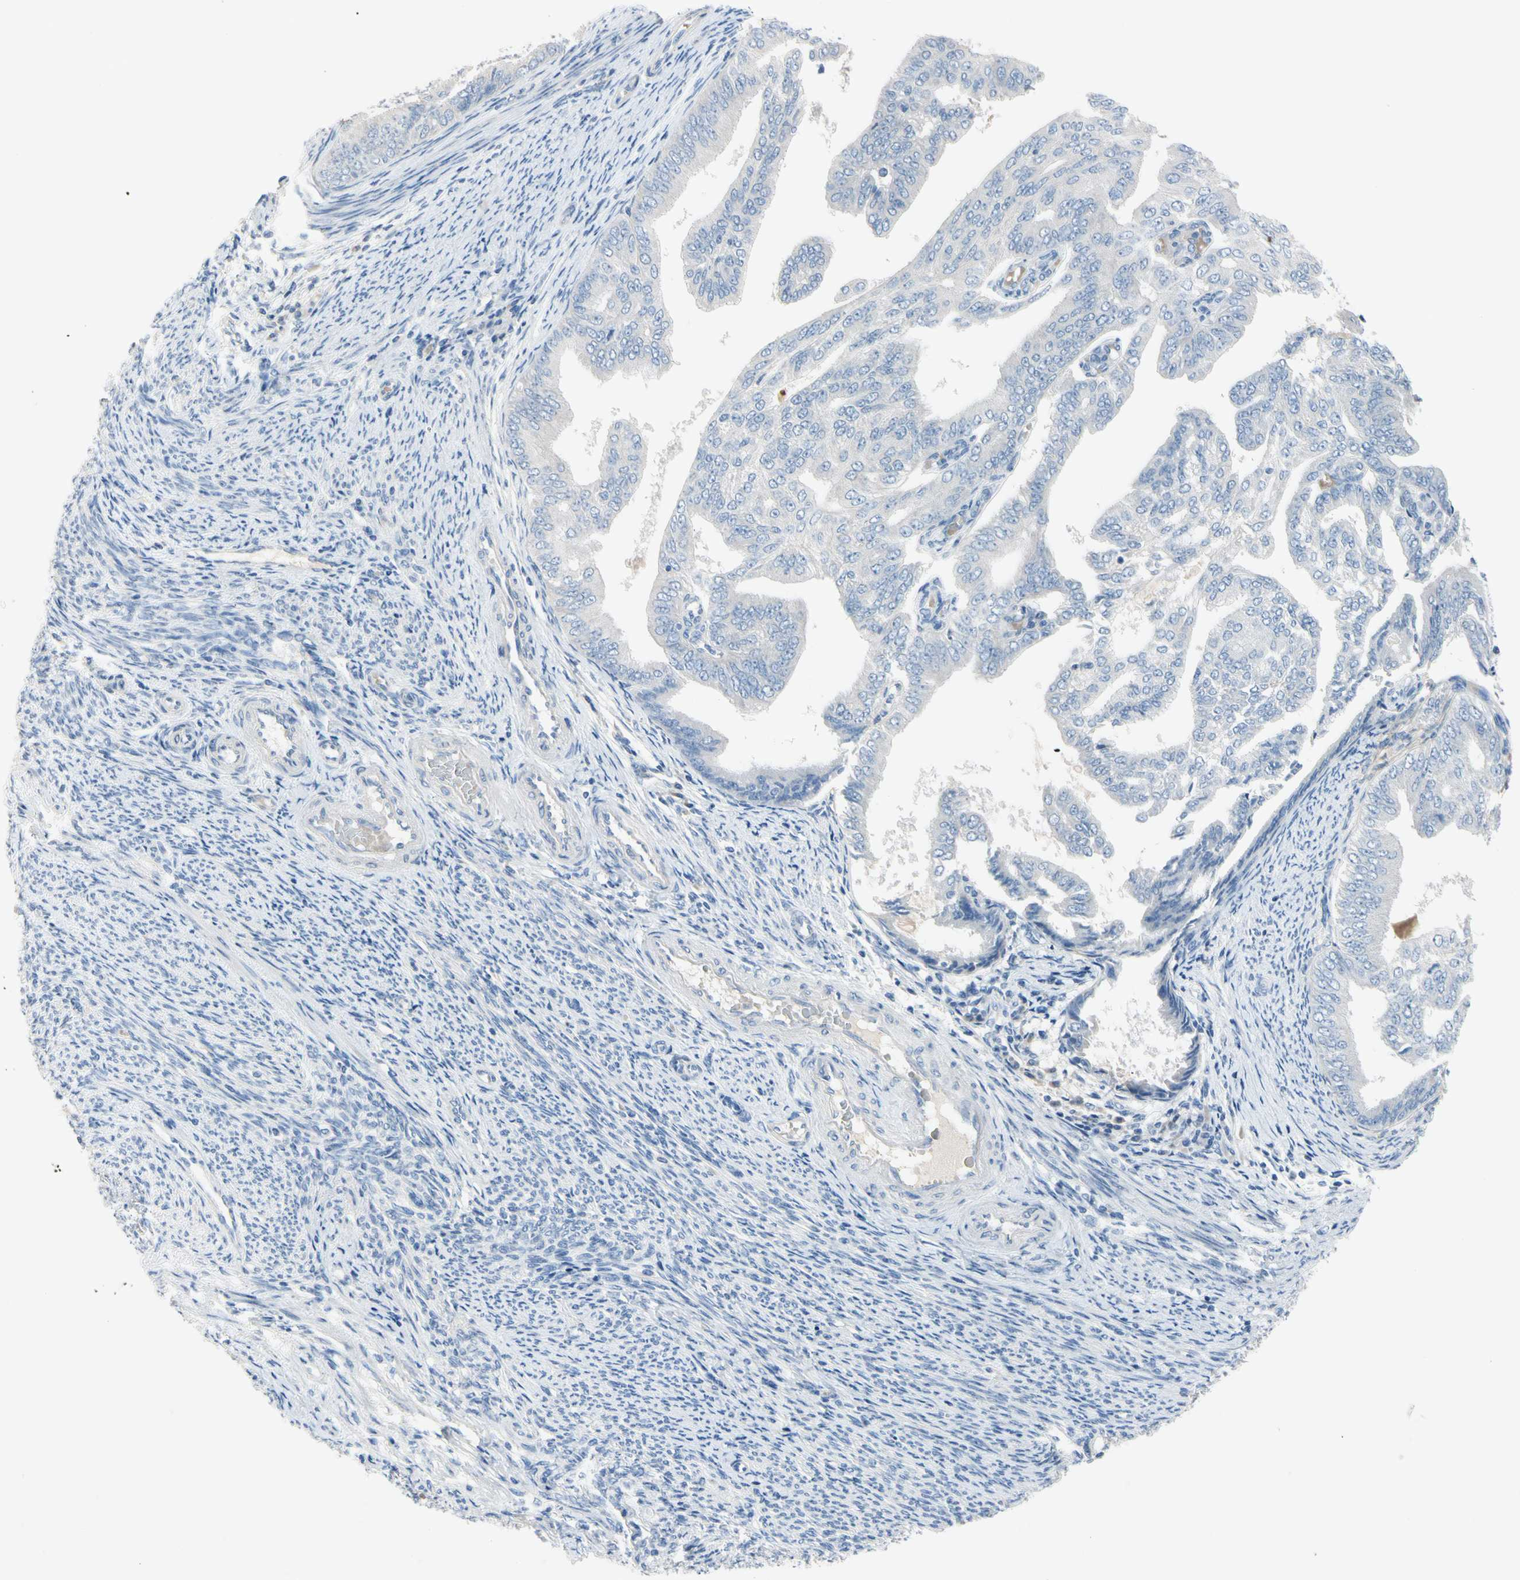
{"staining": {"intensity": "negative", "quantity": "none", "location": "none"}, "tissue": "endometrial cancer", "cell_type": "Tumor cells", "image_type": "cancer", "snomed": [{"axis": "morphology", "description": "Adenocarcinoma, NOS"}, {"axis": "topography", "description": "Endometrium"}], "caption": "An IHC image of adenocarcinoma (endometrial) is shown. There is no staining in tumor cells of adenocarcinoma (endometrial). (DAB immunohistochemistry (IHC) with hematoxylin counter stain).", "gene": "MARK1", "patient": {"sex": "female", "age": 58}}